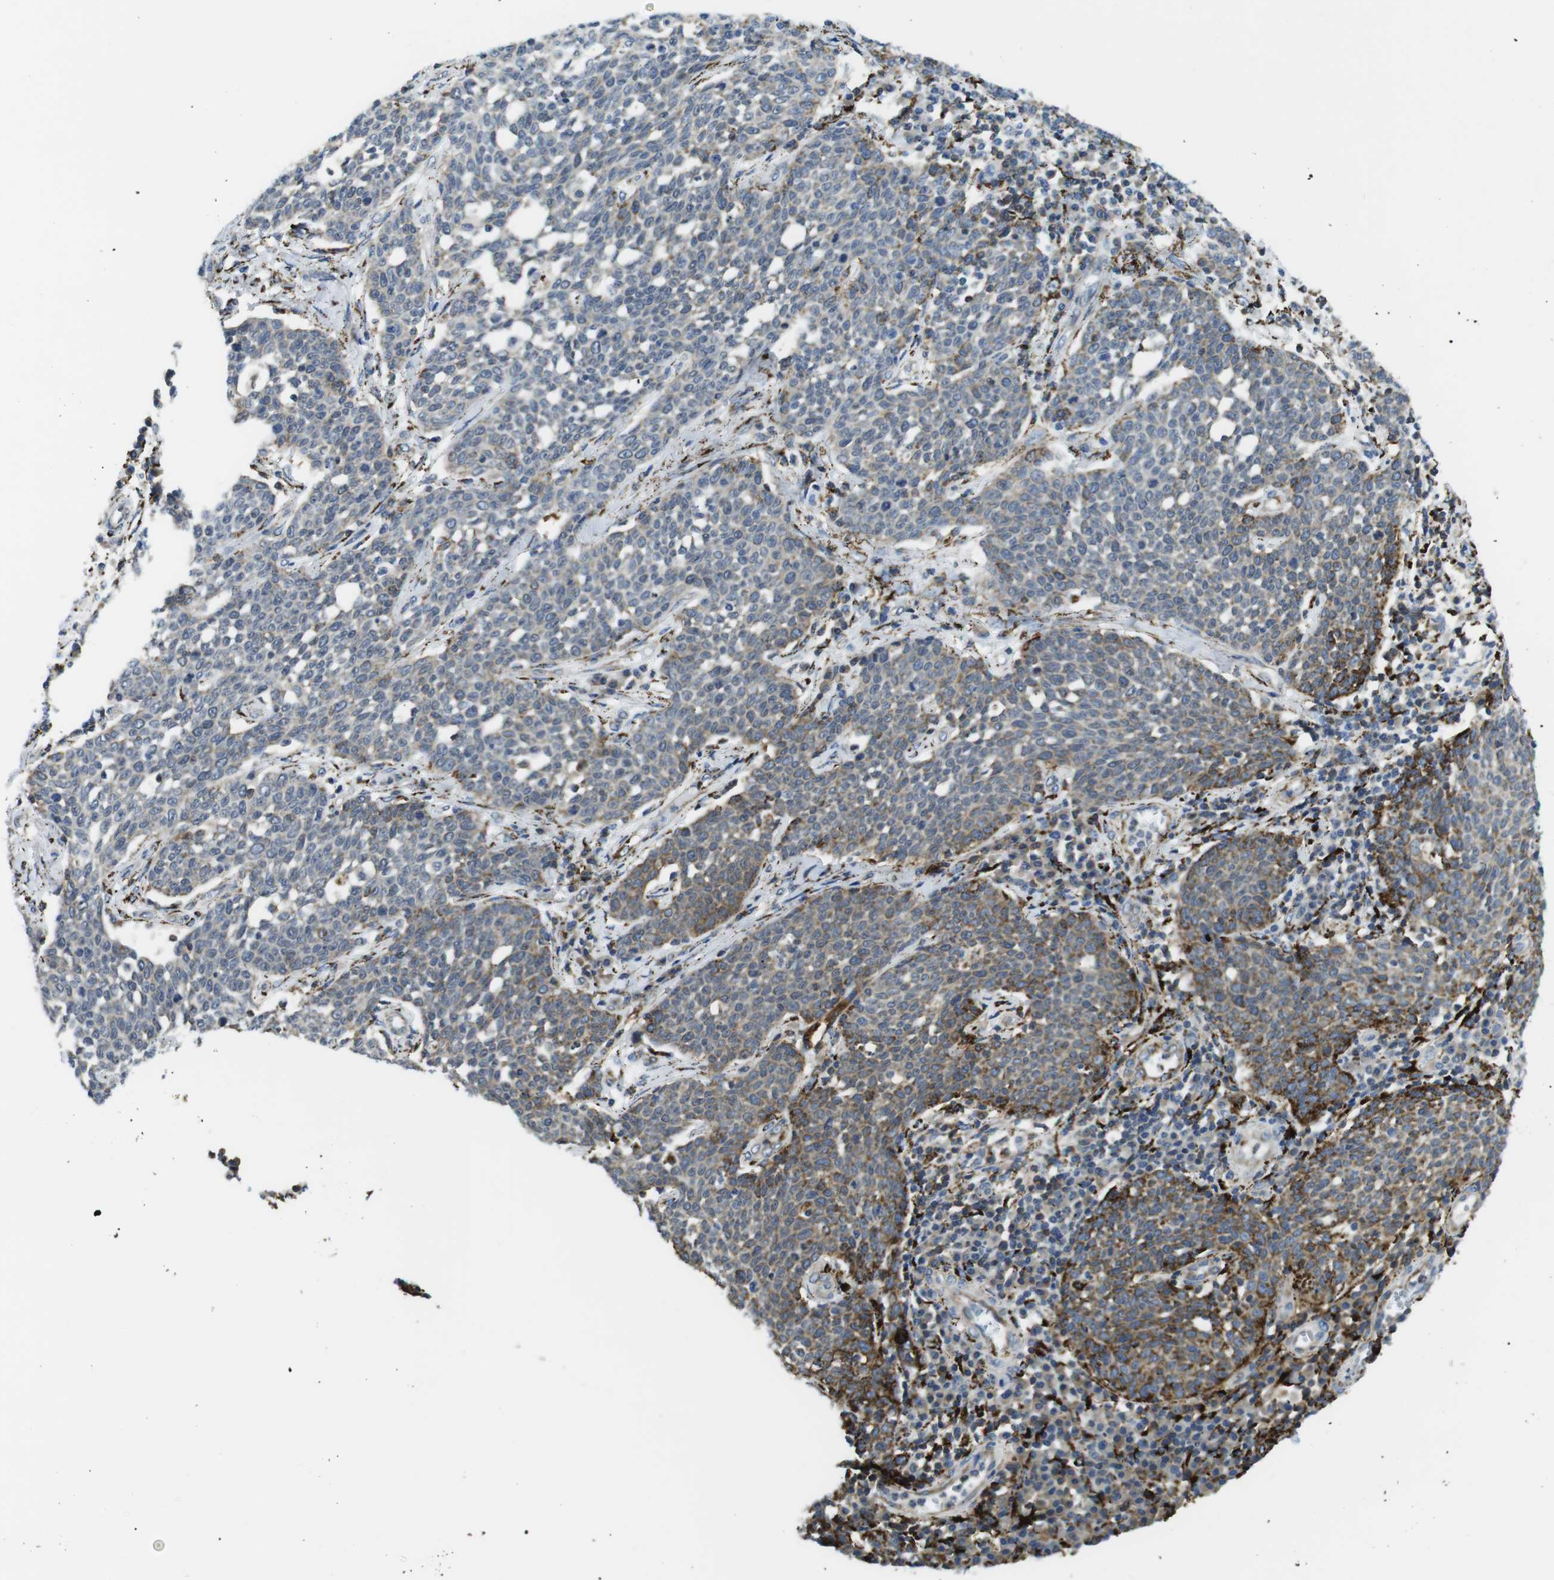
{"staining": {"intensity": "moderate", "quantity": "<25%", "location": "cytoplasmic/membranous"}, "tissue": "cervical cancer", "cell_type": "Tumor cells", "image_type": "cancer", "snomed": [{"axis": "morphology", "description": "Squamous cell carcinoma, NOS"}, {"axis": "topography", "description": "Cervix"}], "caption": "Protein expression analysis of cervical squamous cell carcinoma shows moderate cytoplasmic/membranous expression in approximately <25% of tumor cells.", "gene": "KCNE3", "patient": {"sex": "female", "age": 34}}